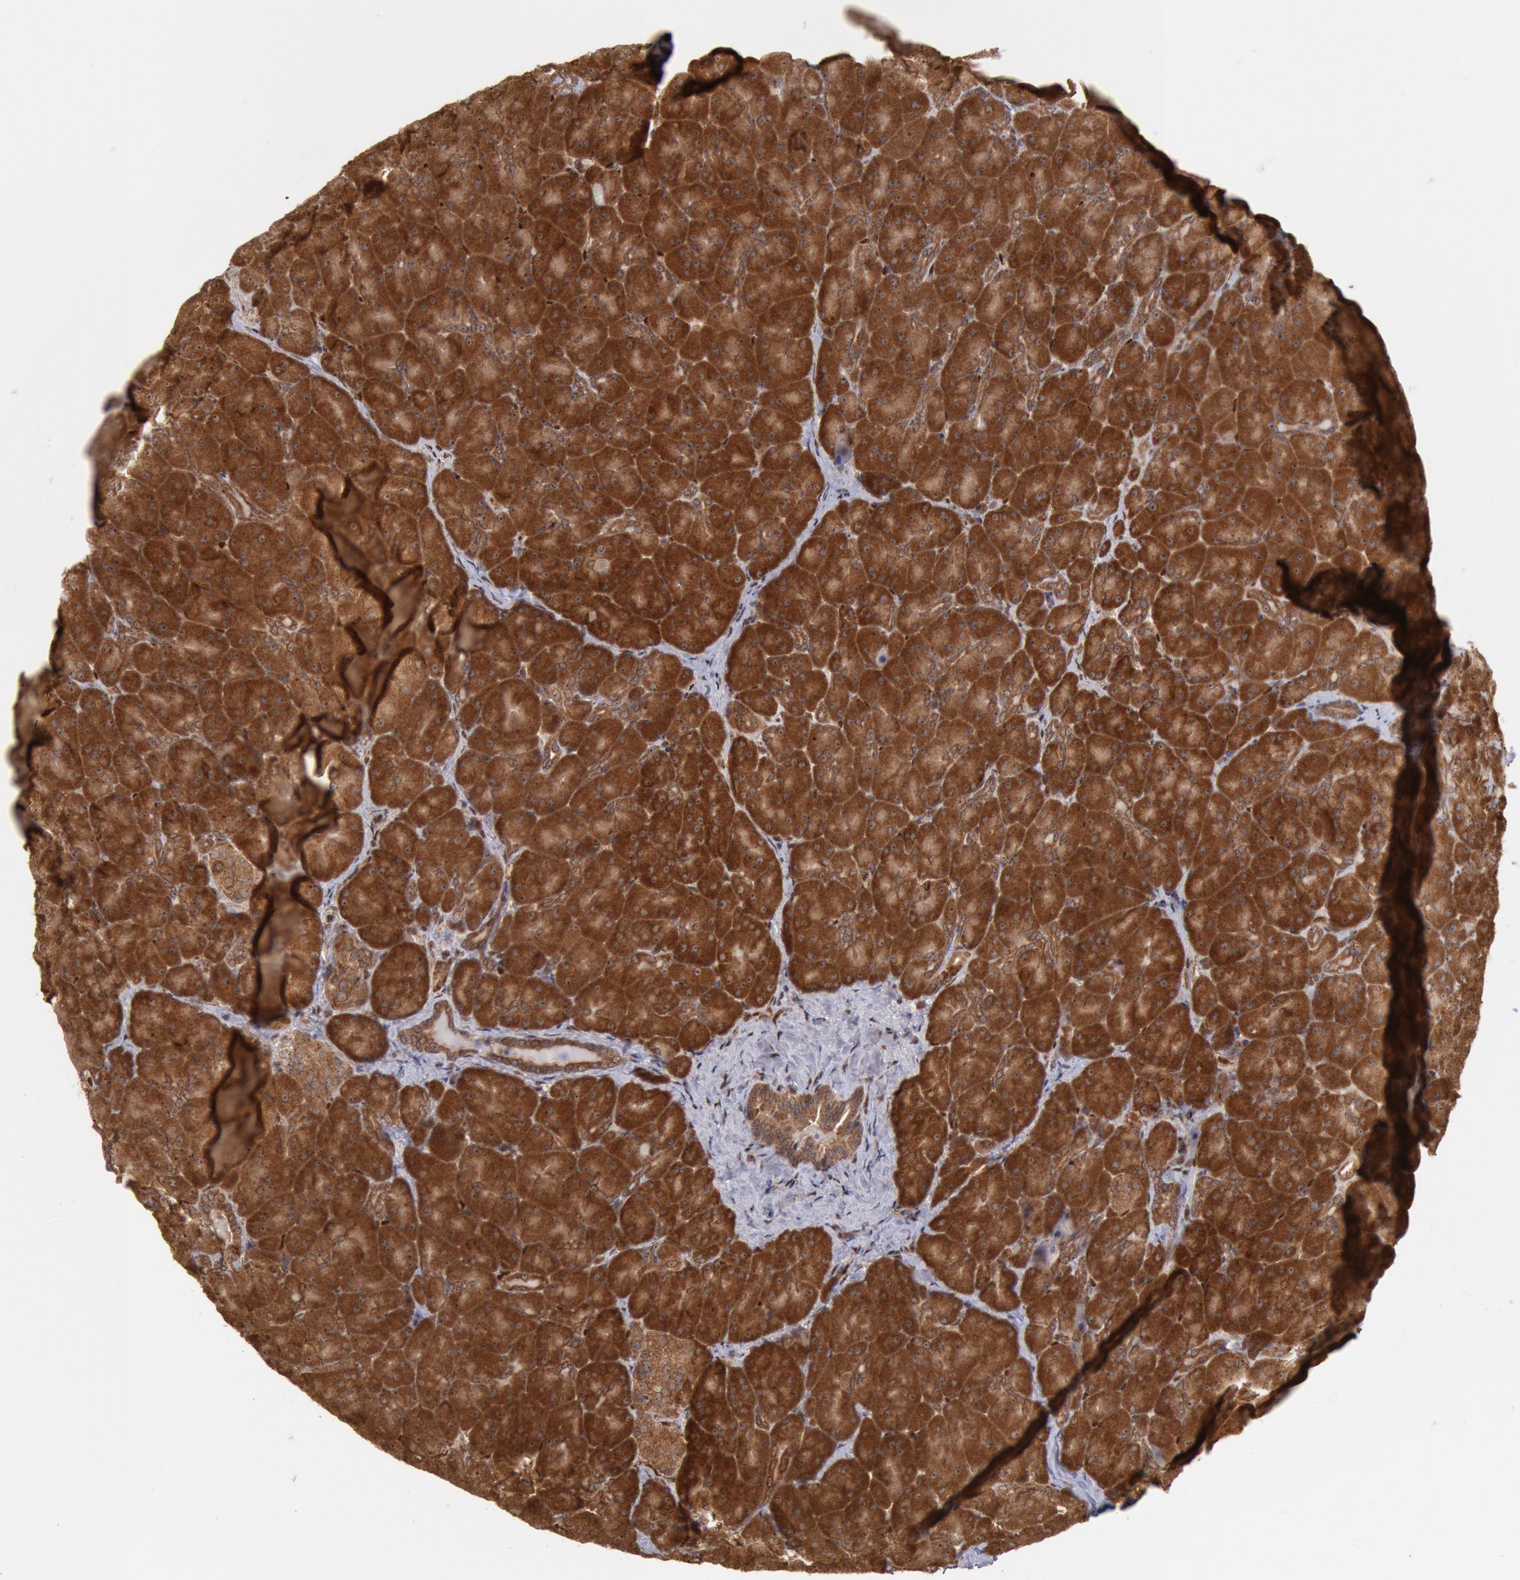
{"staining": {"intensity": "strong", "quantity": ">75%", "location": "cytoplasmic/membranous"}, "tissue": "pancreas", "cell_type": "Exocrine glandular cells", "image_type": "normal", "snomed": [{"axis": "morphology", "description": "Normal tissue, NOS"}, {"axis": "topography", "description": "Pancreas"}], "caption": "IHC of normal pancreas exhibits high levels of strong cytoplasmic/membranous staining in about >75% of exocrine glandular cells.", "gene": "STX17", "patient": {"sex": "male", "age": 66}}